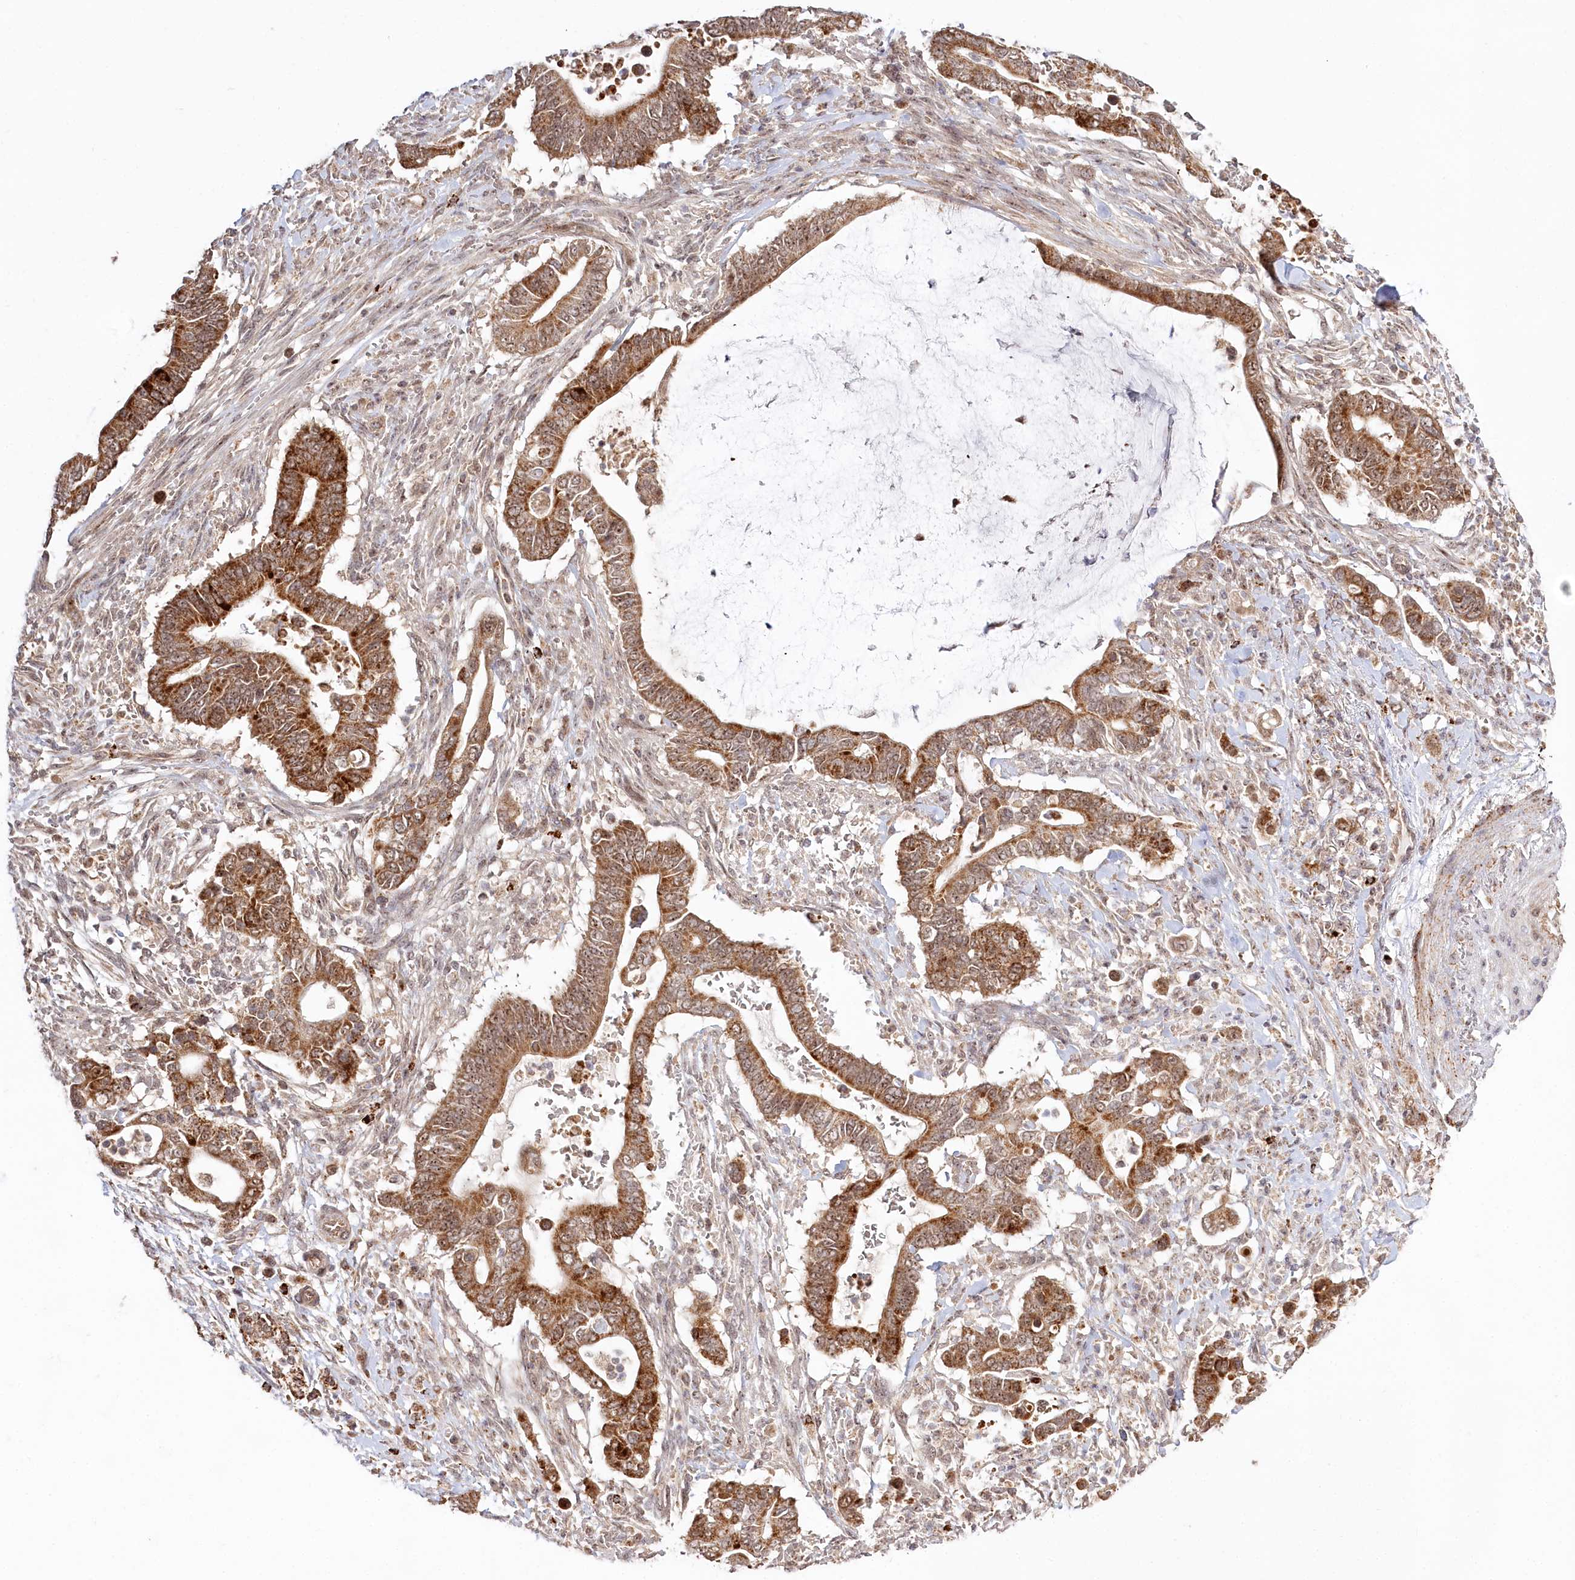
{"staining": {"intensity": "moderate", "quantity": ">75%", "location": "cytoplasmic/membranous"}, "tissue": "pancreatic cancer", "cell_type": "Tumor cells", "image_type": "cancer", "snomed": [{"axis": "morphology", "description": "Adenocarcinoma, NOS"}, {"axis": "topography", "description": "Pancreas"}], "caption": "An image of adenocarcinoma (pancreatic) stained for a protein reveals moderate cytoplasmic/membranous brown staining in tumor cells.", "gene": "RTN4IP1", "patient": {"sex": "male", "age": 68}}